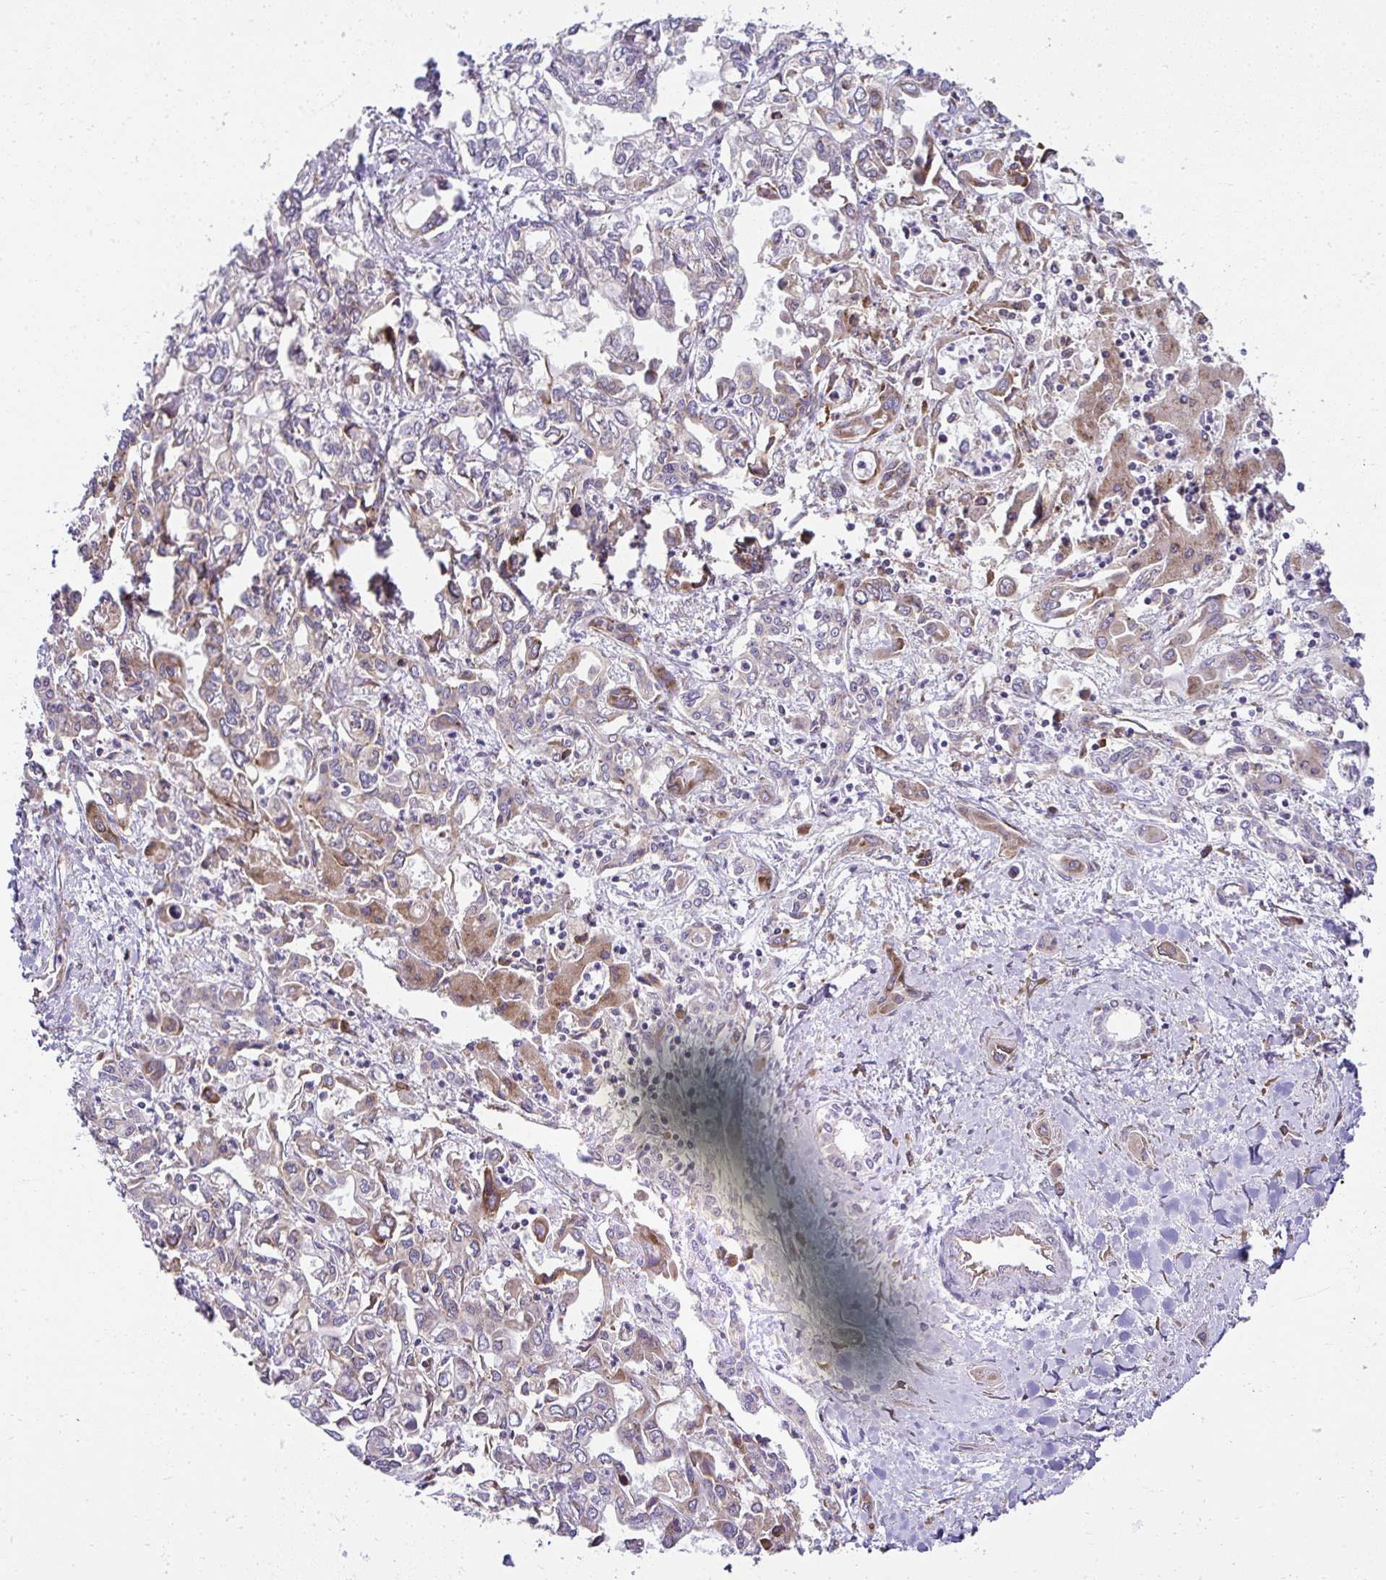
{"staining": {"intensity": "weak", "quantity": "<25%", "location": "cytoplasmic/membranous"}, "tissue": "liver cancer", "cell_type": "Tumor cells", "image_type": "cancer", "snomed": [{"axis": "morphology", "description": "Cholangiocarcinoma"}, {"axis": "topography", "description": "Liver"}], "caption": "Tumor cells show no significant staining in liver cancer.", "gene": "RPS7", "patient": {"sex": "female", "age": 64}}